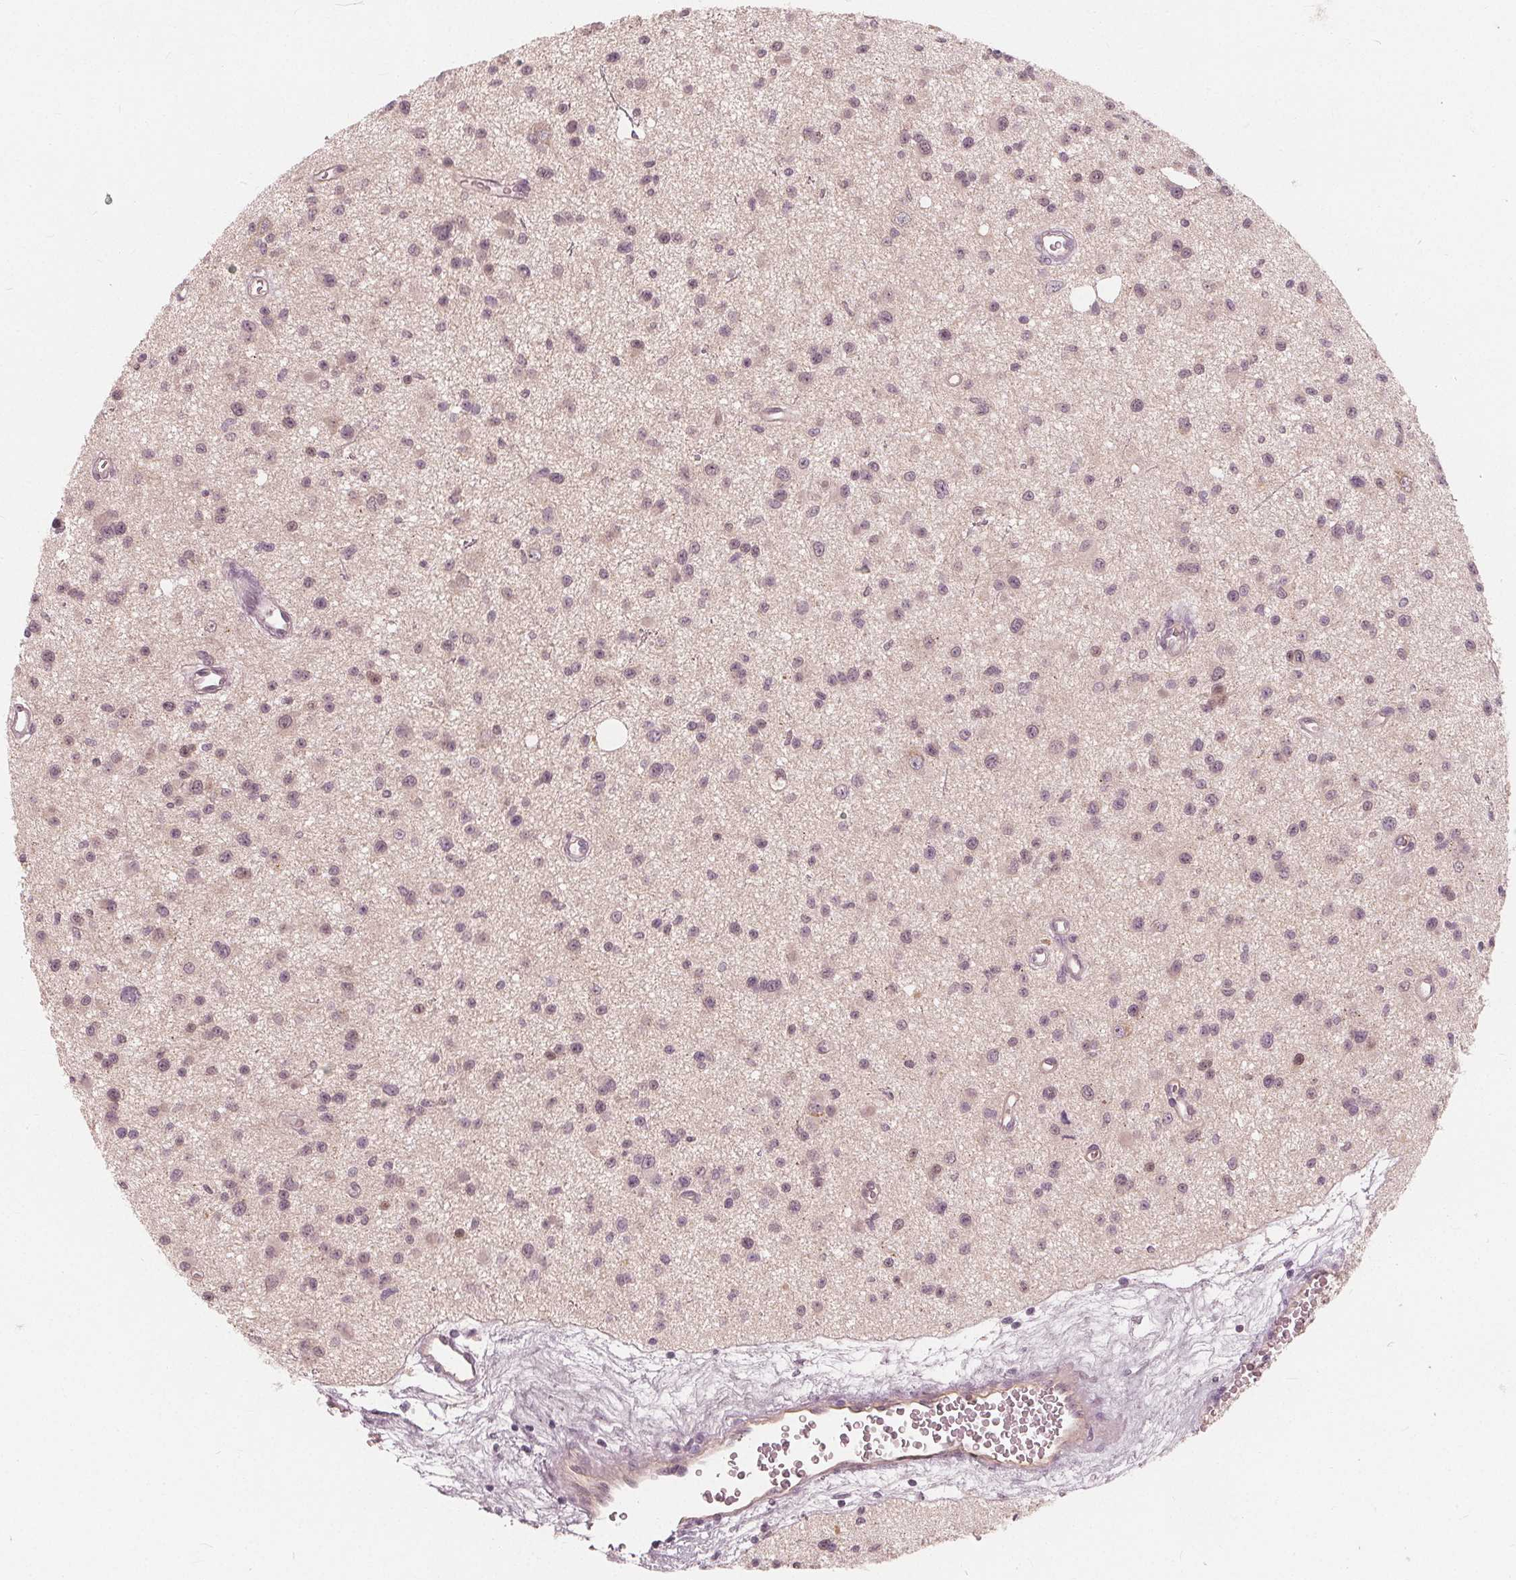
{"staining": {"intensity": "negative", "quantity": "none", "location": "none"}, "tissue": "glioma", "cell_type": "Tumor cells", "image_type": "cancer", "snomed": [{"axis": "morphology", "description": "Glioma, malignant, Low grade"}, {"axis": "topography", "description": "Brain"}], "caption": "DAB (3,3'-diaminobenzidine) immunohistochemical staining of glioma demonstrates no significant positivity in tumor cells. (DAB (3,3'-diaminobenzidine) IHC with hematoxylin counter stain).", "gene": "SAT2", "patient": {"sex": "male", "age": 43}}